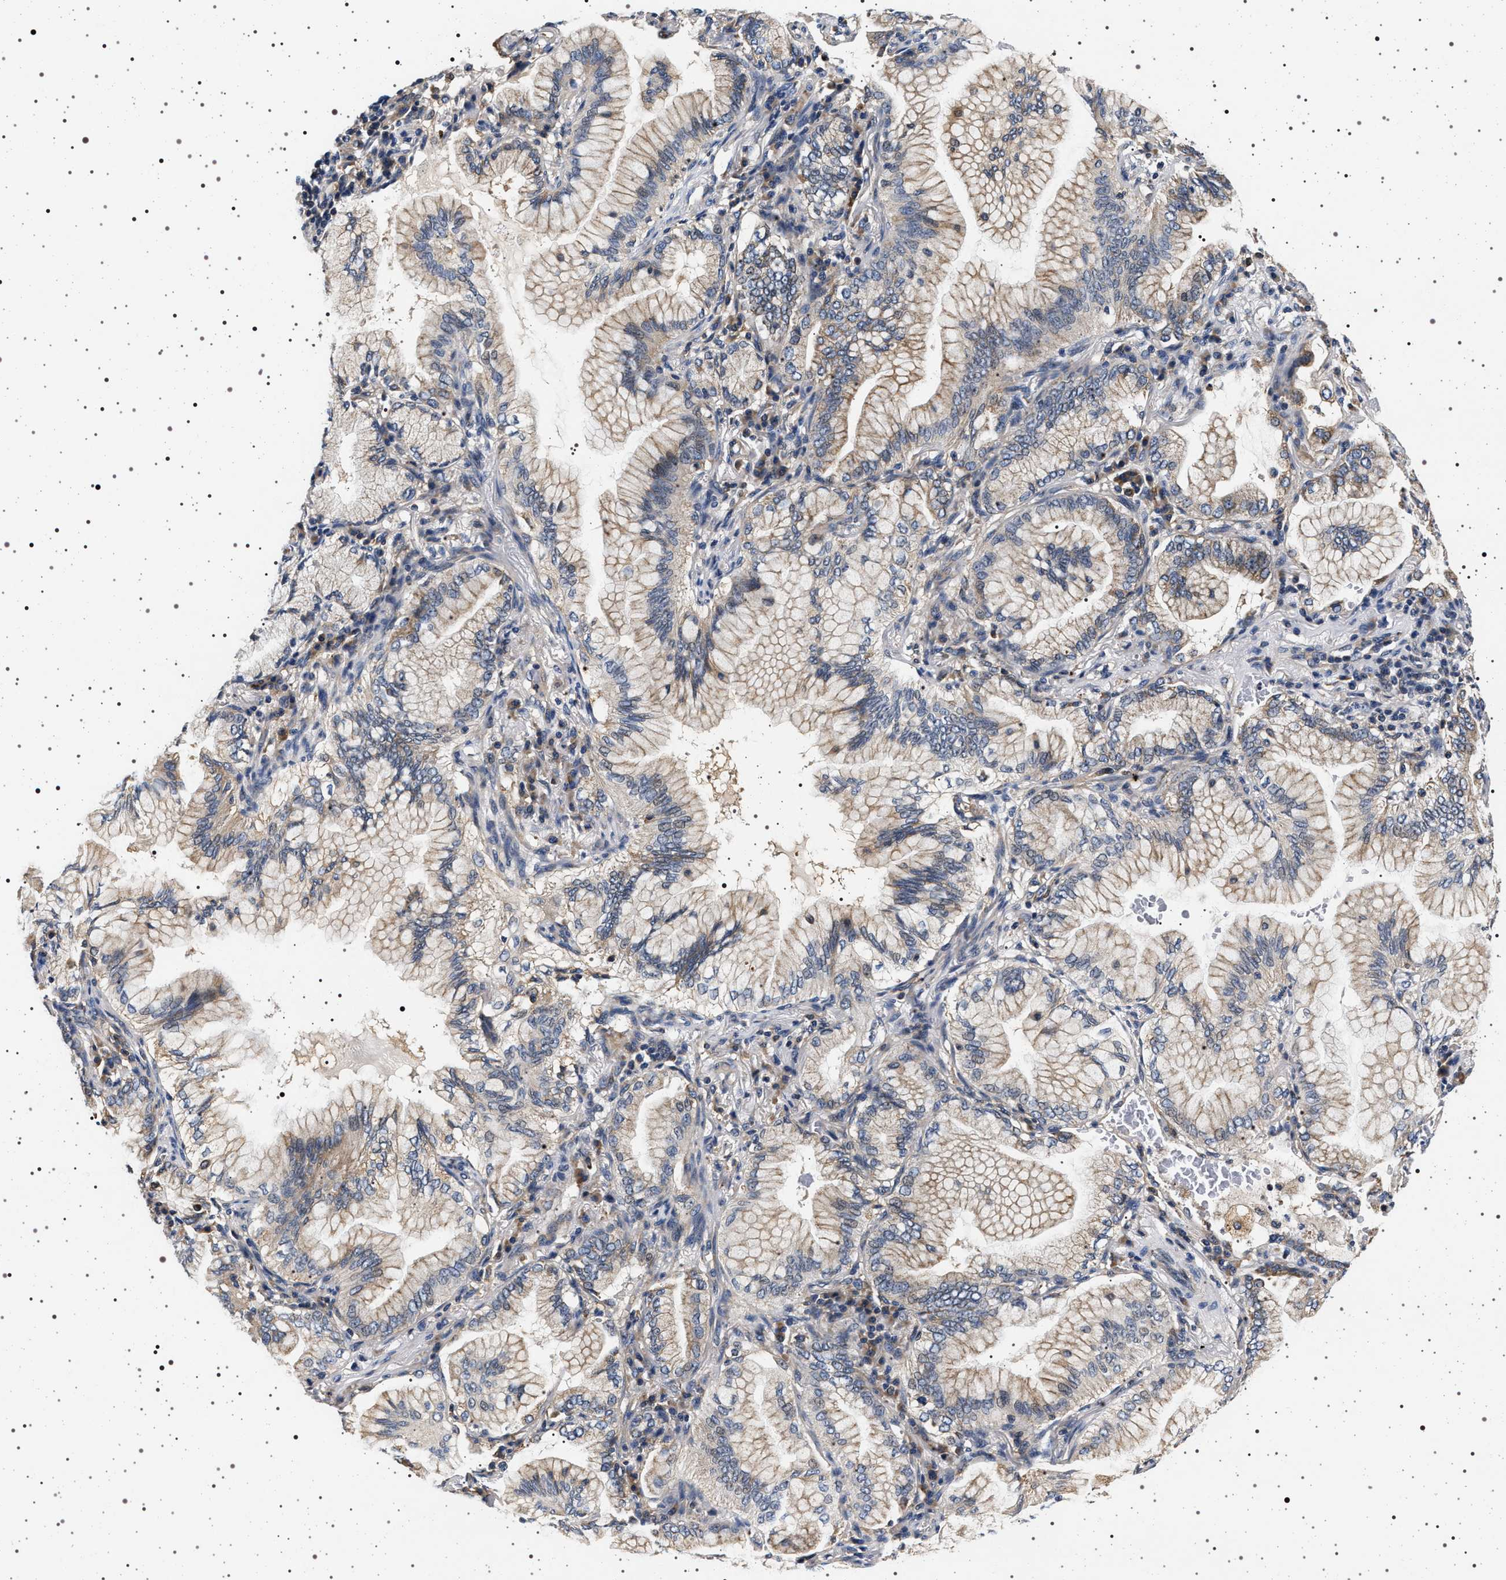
{"staining": {"intensity": "weak", "quantity": ">75%", "location": "cytoplasmic/membranous"}, "tissue": "lung cancer", "cell_type": "Tumor cells", "image_type": "cancer", "snomed": [{"axis": "morphology", "description": "Adenocarcinoma, NOS"}, {"axis": "topography", "description": "Lung"}], "caption": "Adenocarcinoma (lung) stained with a brown dye reveals weak cytoplasmic/membranous positive positivity in approximately >75% of tumor cells.", "gene": "DCBLD2", "patient": {"sex": "female", "age": 70}}